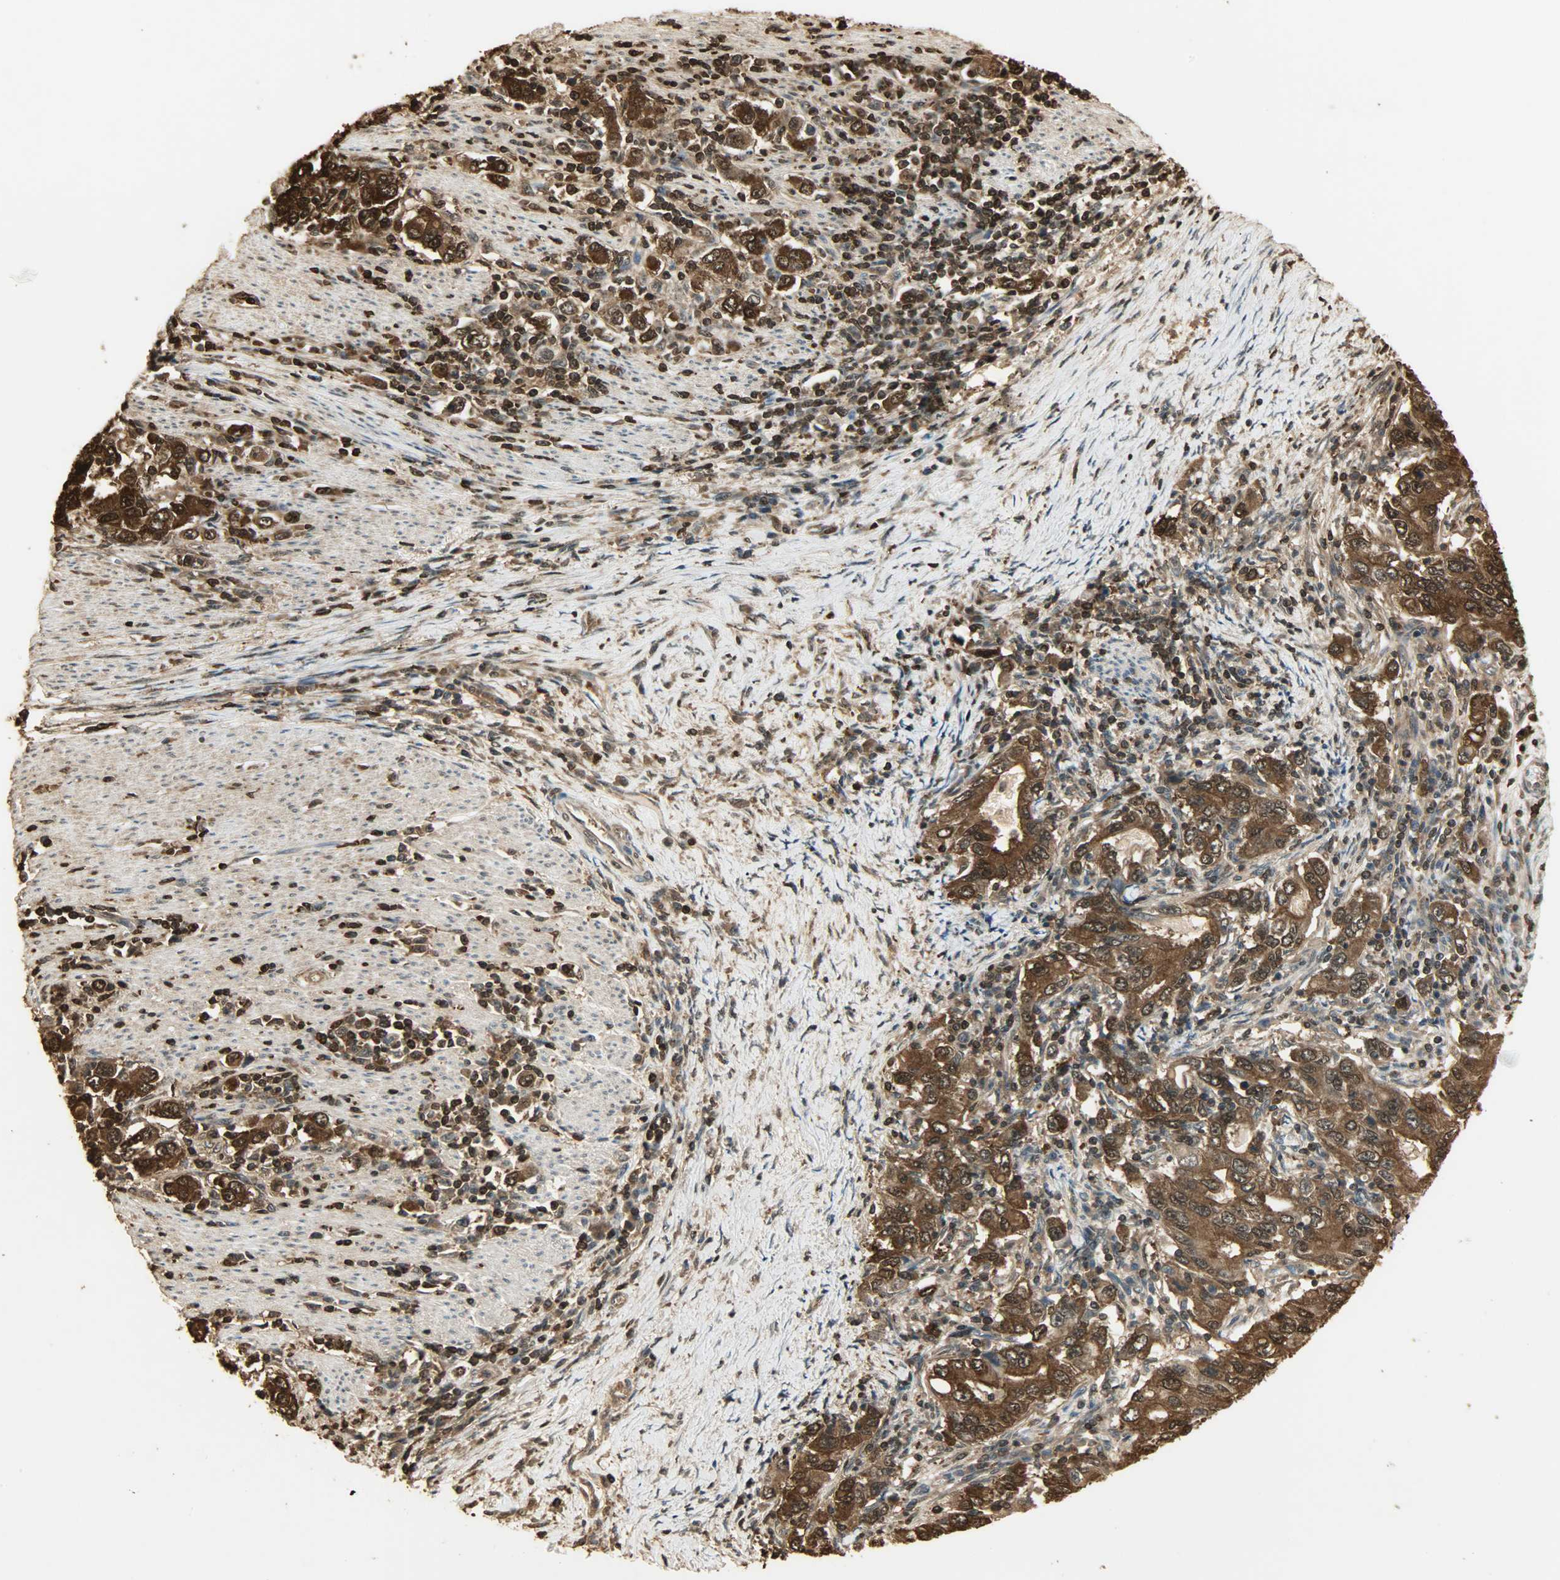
{"staining": {"intensity": "strong", "quantity": ">75%", "location": "cytoplasmic/membranous,nuclear"}, "tissue": "stomach cancer", "cell_type": "Tumor cells", "image_type": "cancer", "snomed": [{"axis": "morphology", "description": "Adenocarcinoma, NOS"}, {"axis": "topography", "description": "Stomach, lower"}], "caption": "Protein staining by immunohistochemistry (IHC) reveals strong cytoplasmic/membranous and nuclear expression in approximately >75% of tumor cells in stomach cancer.", "gene": "YWHAZ", "patient": {"sex": "female", "age": 72}}